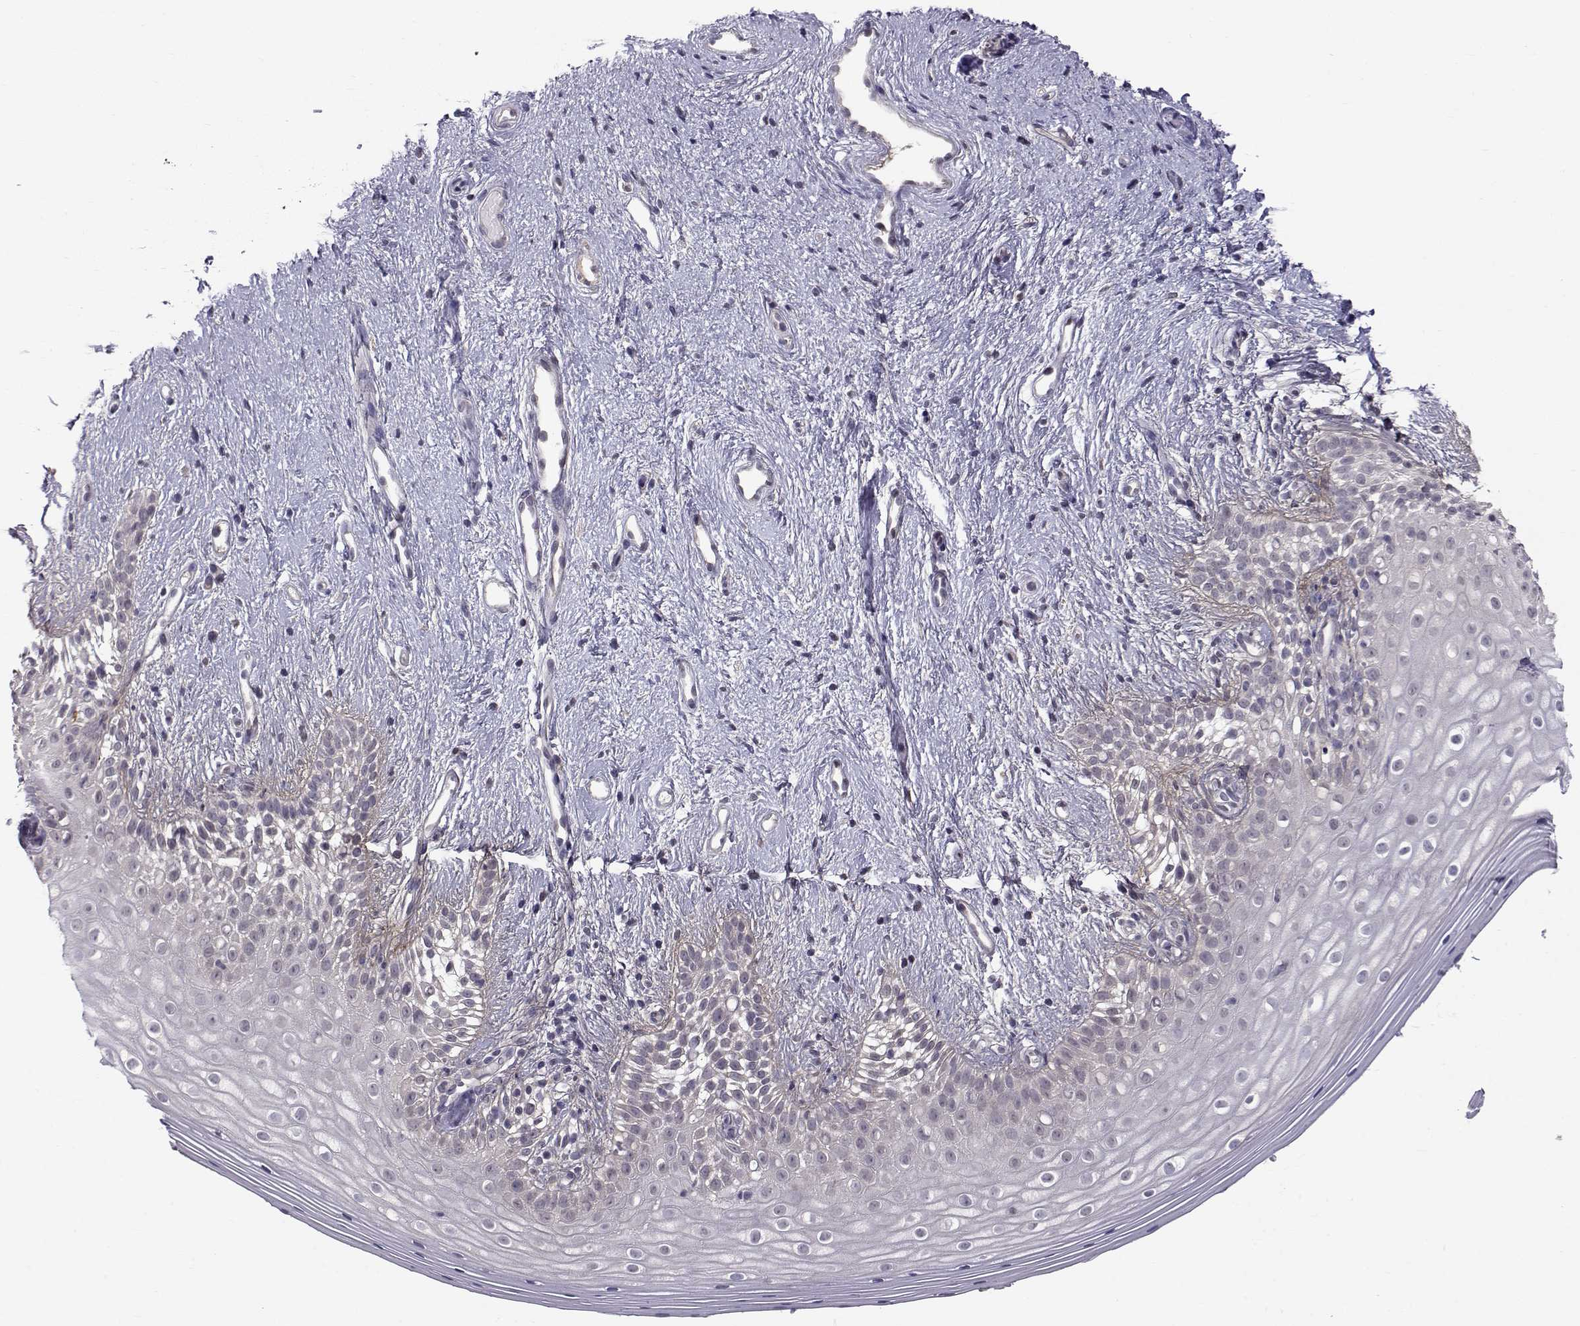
{"staining": {"intensity": "negative", "quantity": "none", "location": "none"}, "tissue": "vagina", "cell_type": "Squamous epithelial cells", "image_type": "normal", "snomed": [{"axis": "morphology", "description": "Normal tissue, NOS"}, {"axis": "topography", "description": "Vagina"}], "caption": "High power microscopy micrograph of an immunohistochemistry micrograph of benign vagina, revealing no significant staining in squamous epithelial cells.", "gene": "PEX5L", "patient": {"sex": "female", "age": 47}}